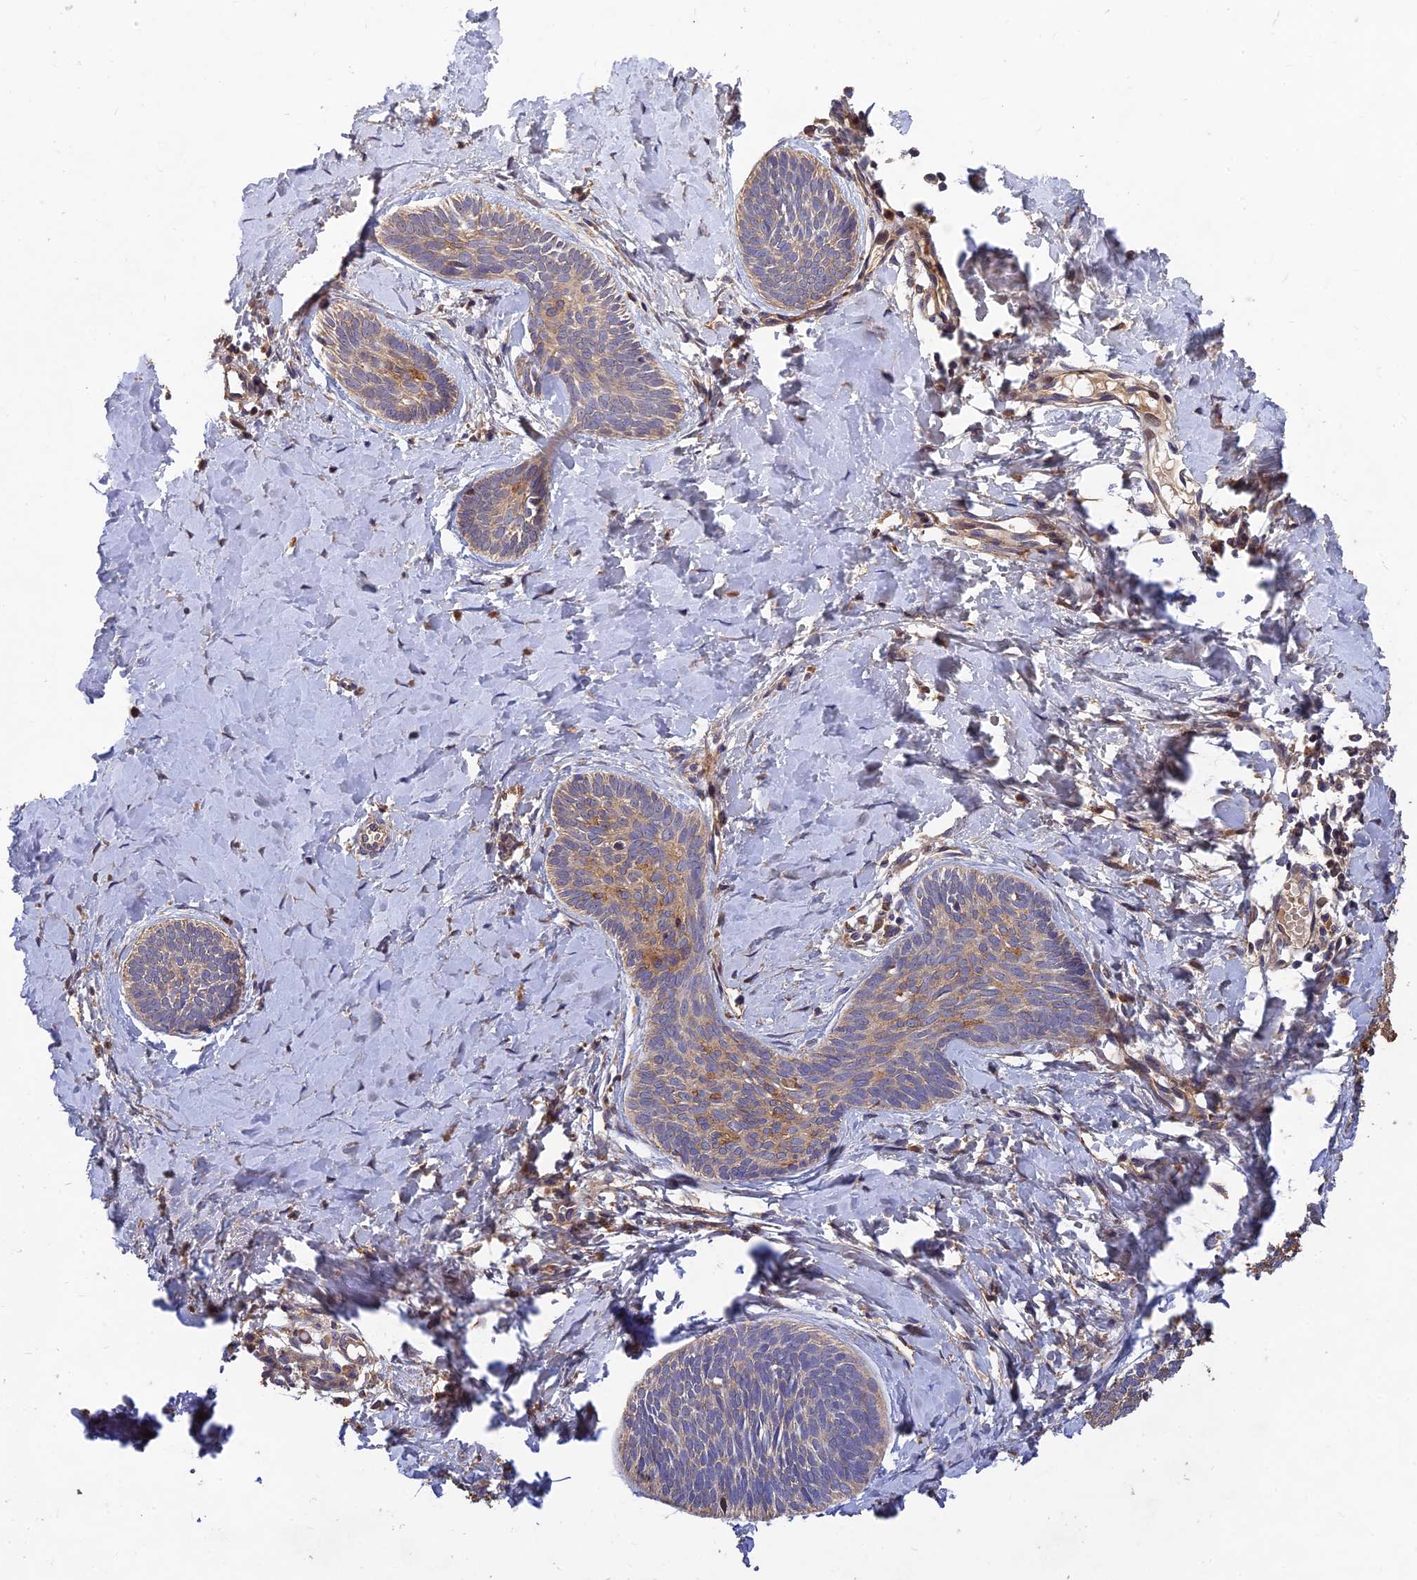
{"staining": {"intensity": "moderate", "quantity": "<25%", "location": "cytoplasmic/membranous"}, "tissue": "skin cancer", "cell_type": "Tumor cells", "image_type": "cancer", "snomed": [{"axis": "morphology", "description": "Basal cell carcinoma"}, {"axis": "topography", "description": "Skin"}], "caption": "Skin cancer stained for a protein reveals moderate cytoplasmic/membranous positivity in tumor cells.", "gene": "SLC38A11", "patient": {"sex": "female", "age": 81}}